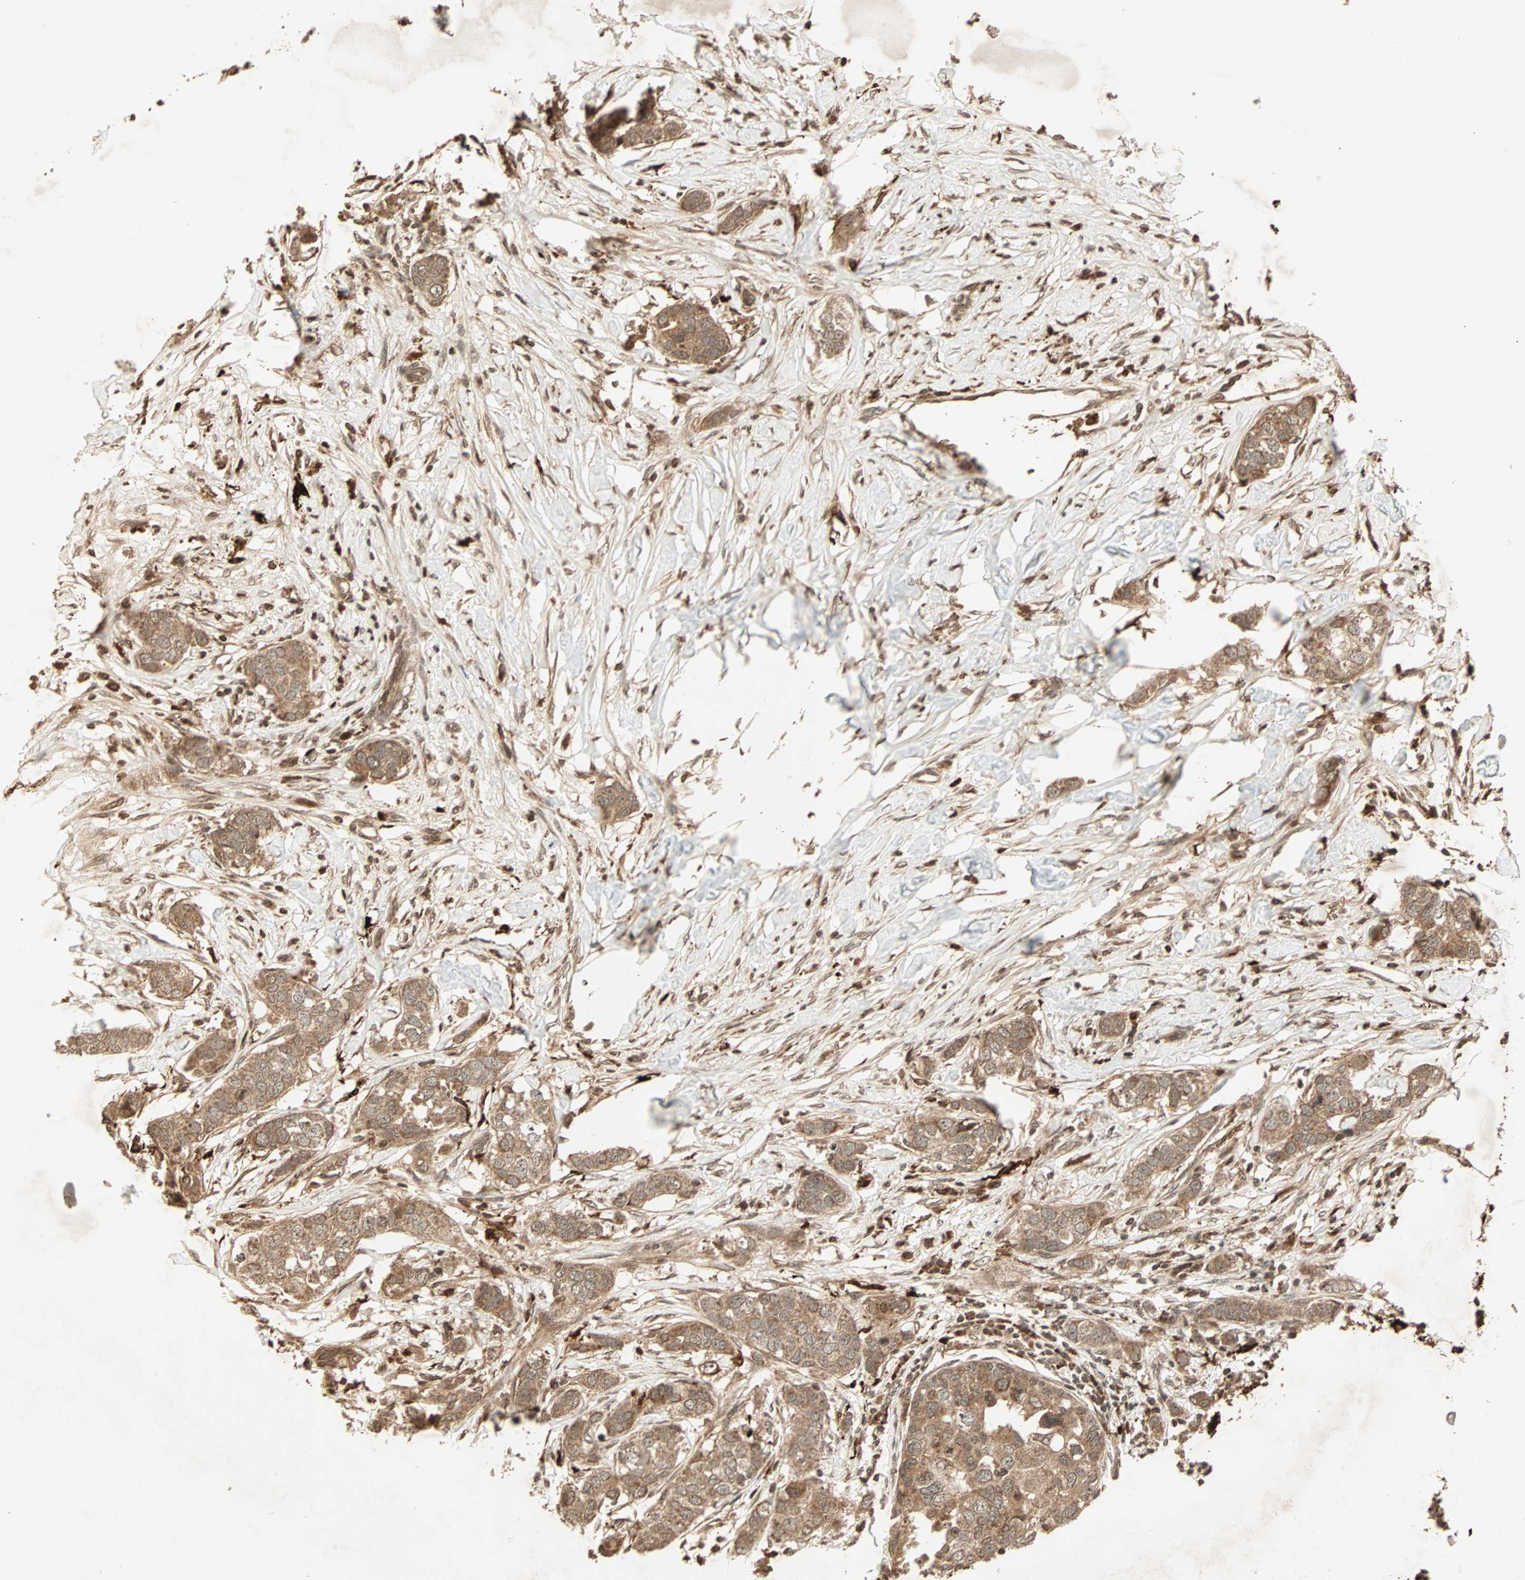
{"staining": {"intensity": "moderate", "quantity": ">75%", "location": "cytoplasmic/membranous"}, "tissue": "breast cancer", "cell_type": "Tumor cells", "image_type": "cancer", "snomed": [{"axis": "morphology", "description": "Duct carcinoma"}, {"axis": "topography", "description": "Breast"}], "caption": "Tumor cells display medium levels of moderate cytoplasmic/membranous staining in approximately >75% of cells in human breast intraductal carcinoma.", "gene": "RFFL", "patient": {"sex": "female", "age": 50}}